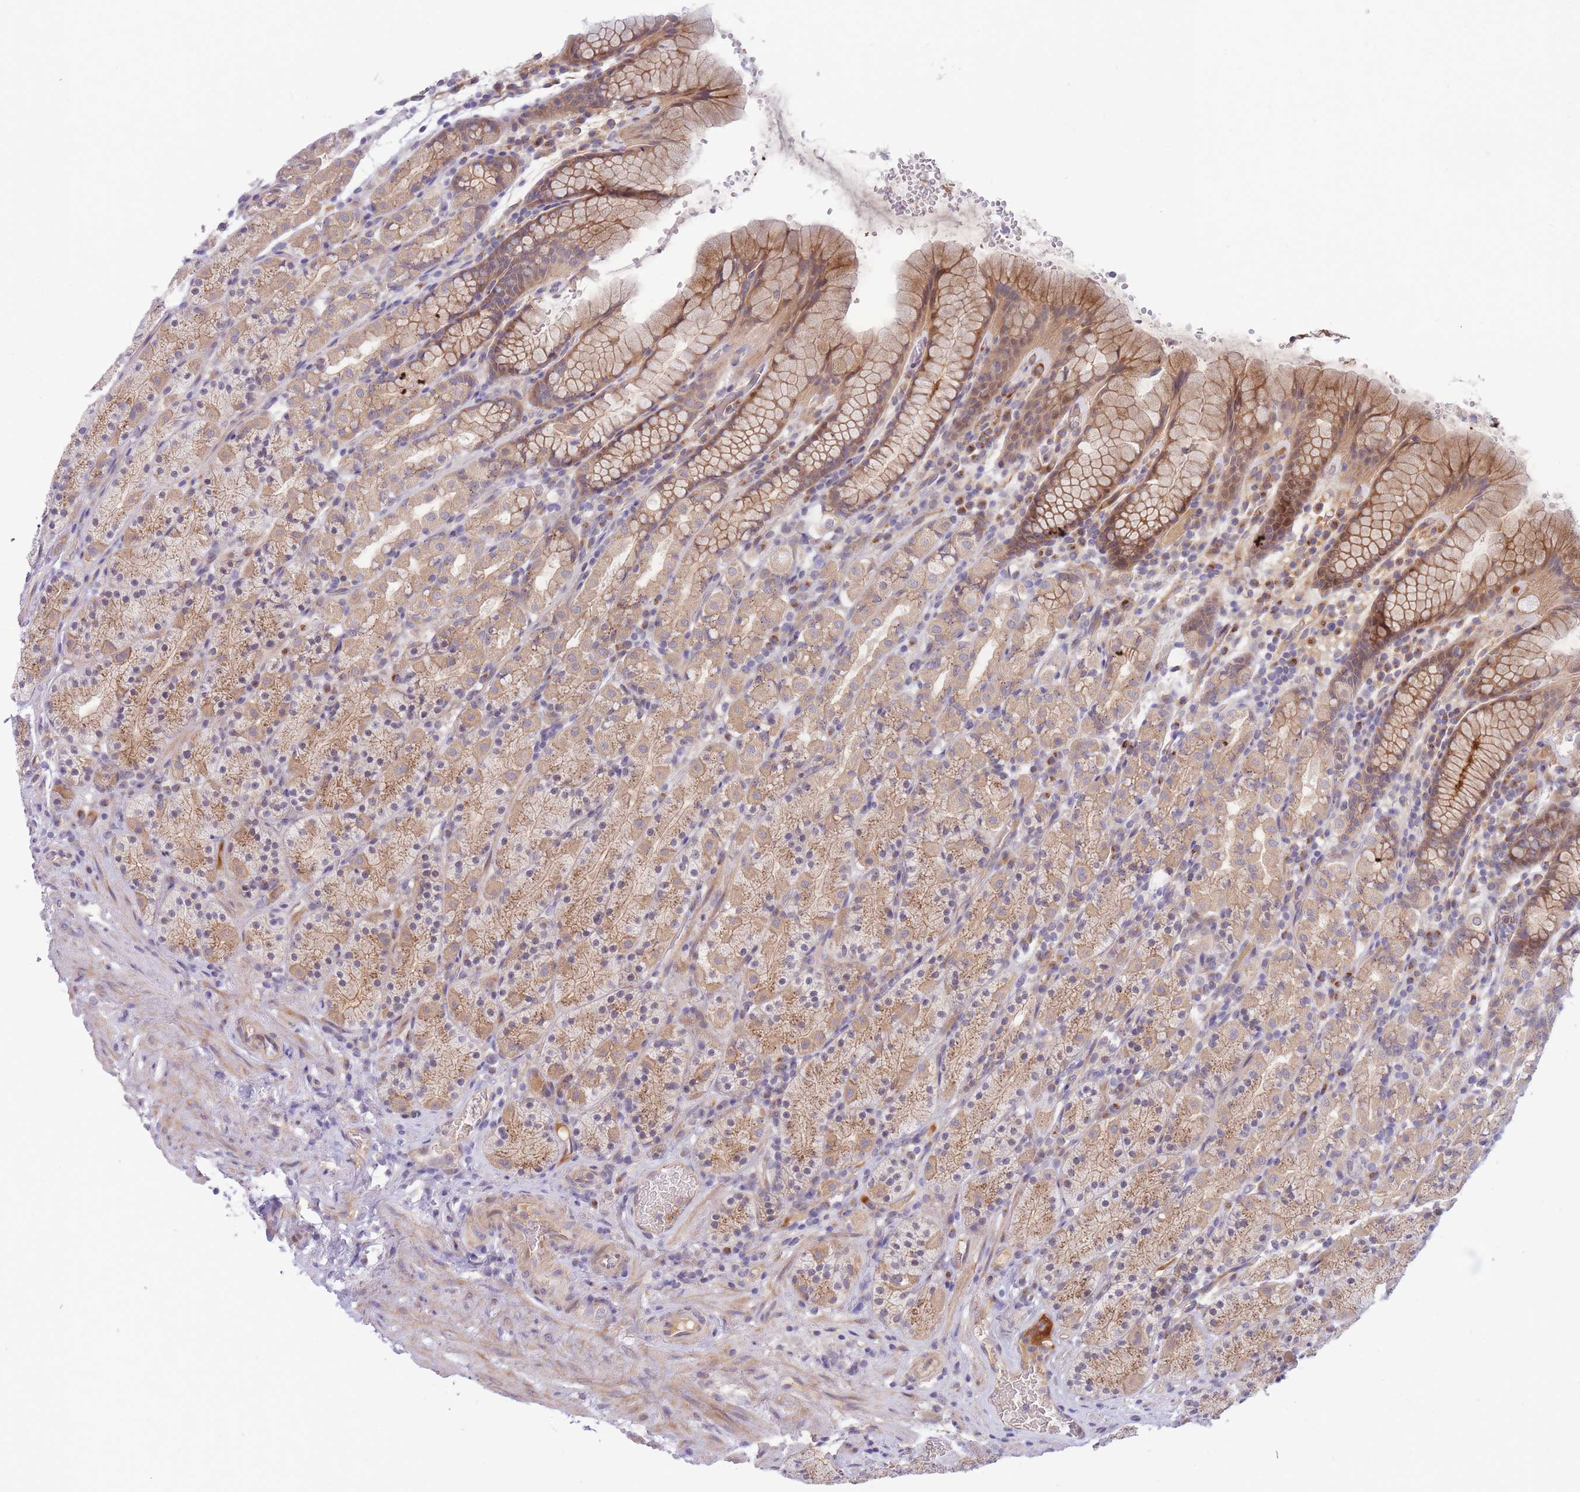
{"staining": {"intensity": "moderate", "quantity": "25%-75%", "location": "cytoplasmic/membranous"}, "tissue": "stomach", "cell_type": "Glandular cells", "image_type": "normal", "snomed": [{"axis": "morphology", "description": "Normal tissue, NOS"}, {"axis": "topography", "description": "Stomach, upper"}, {"axis": "topography", "description": "Stomach"}], "caption": "Protein expression analysis of benign stomach displays moderate cytoplasmic/membranous positivity in approximately 25%-75% of glandular cells. The protein of interest is shown in brown color, while the nuclei are stained blue.", "gene": "APOL4", "patient": {"sex": "male", "age": 62}}